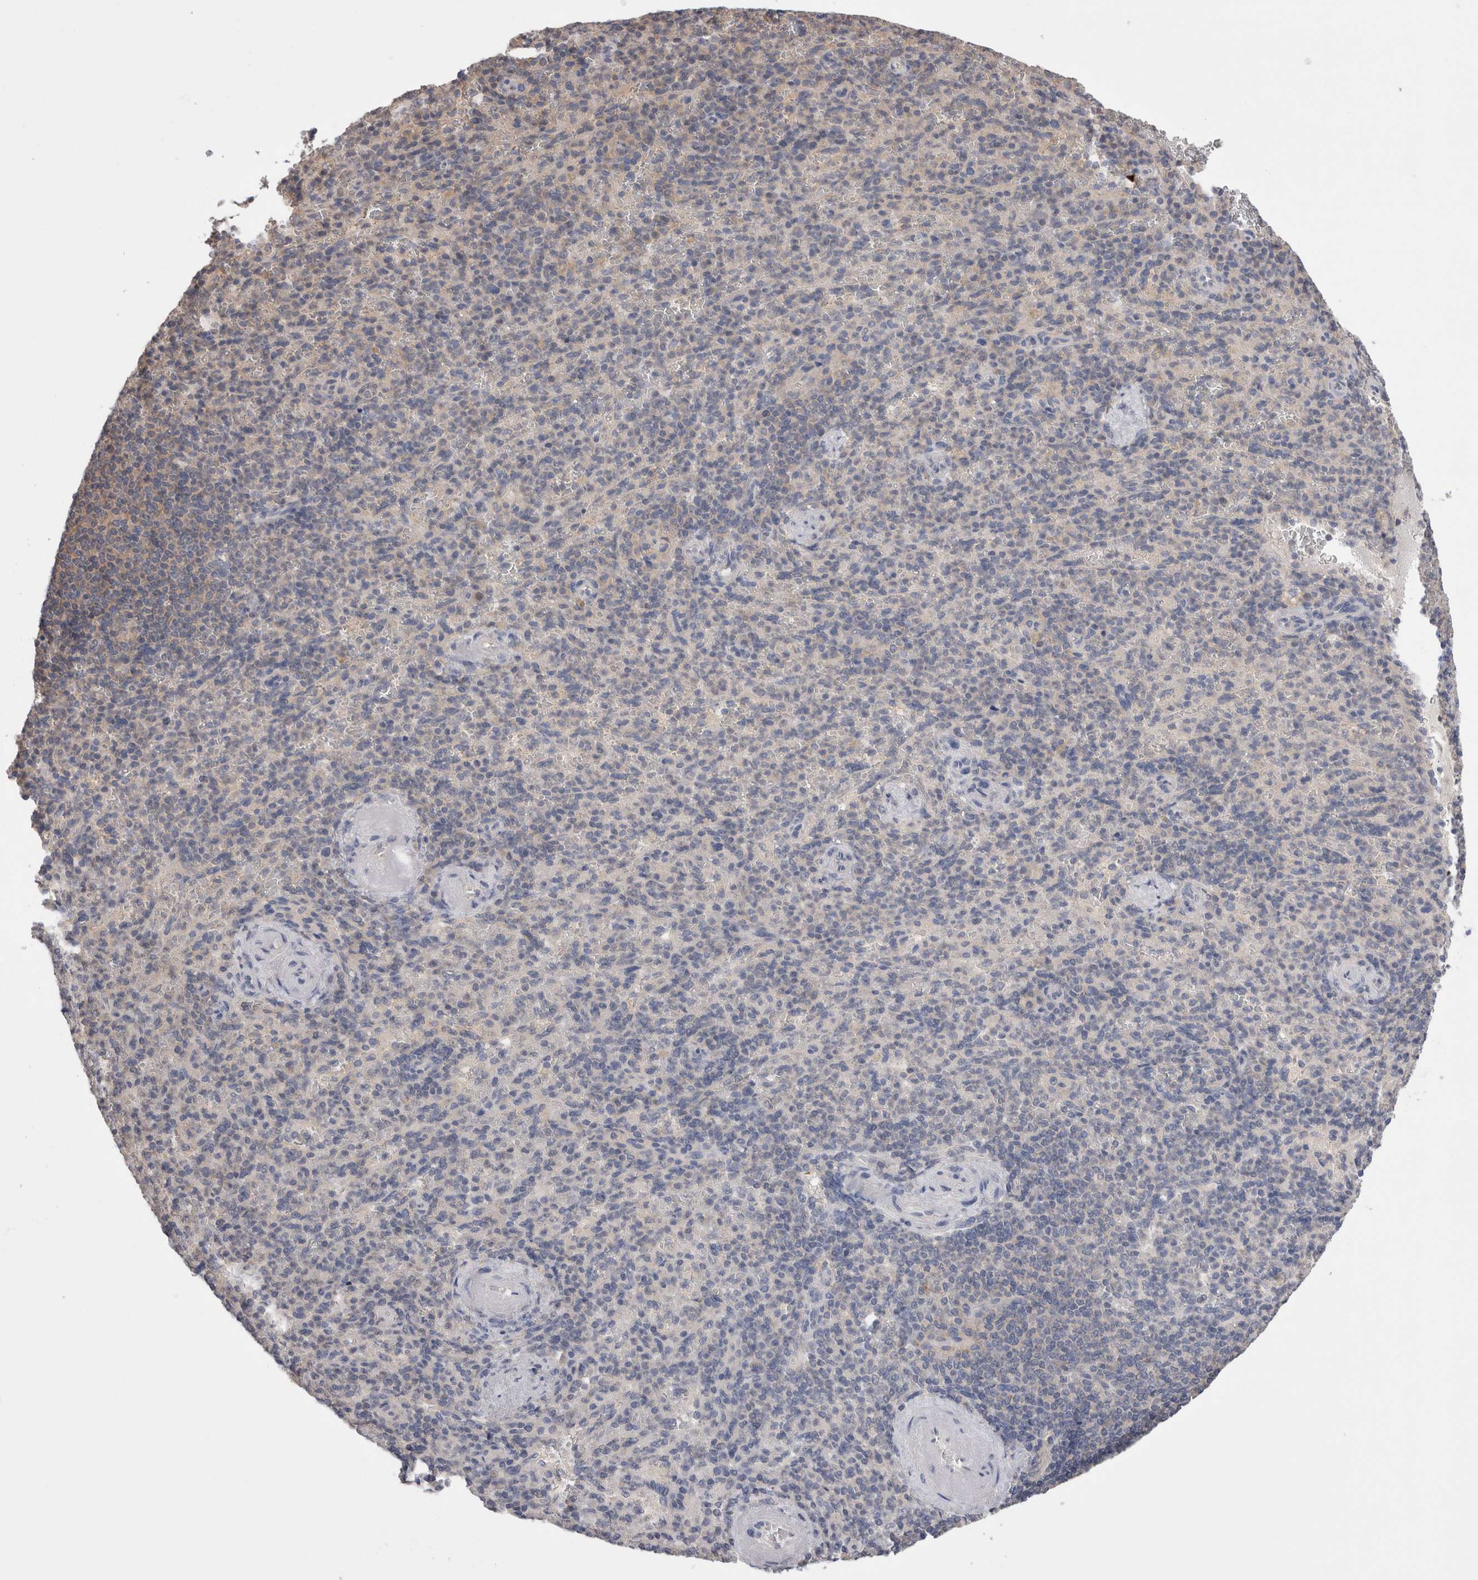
{"staining": {"intensity": "negative", "quantity": "none", "location": "none"}, "tissue": "spleen", "cell_type": "Cells in red pulp", "image_type": "normal", "snomed": [{"axis": "morphology", "description": "Normal tissue, NOS"}, {"axis": "topography", "description": "Spleen"}], "caption": "A histopathology image of human spleen is negative for staining in cells in red pulp. (Immunohistochemistry (ihc), brightfield microscopy, high magnification).", "gene": "OTOR", "patient": {"sex": "female", "age": 74}}